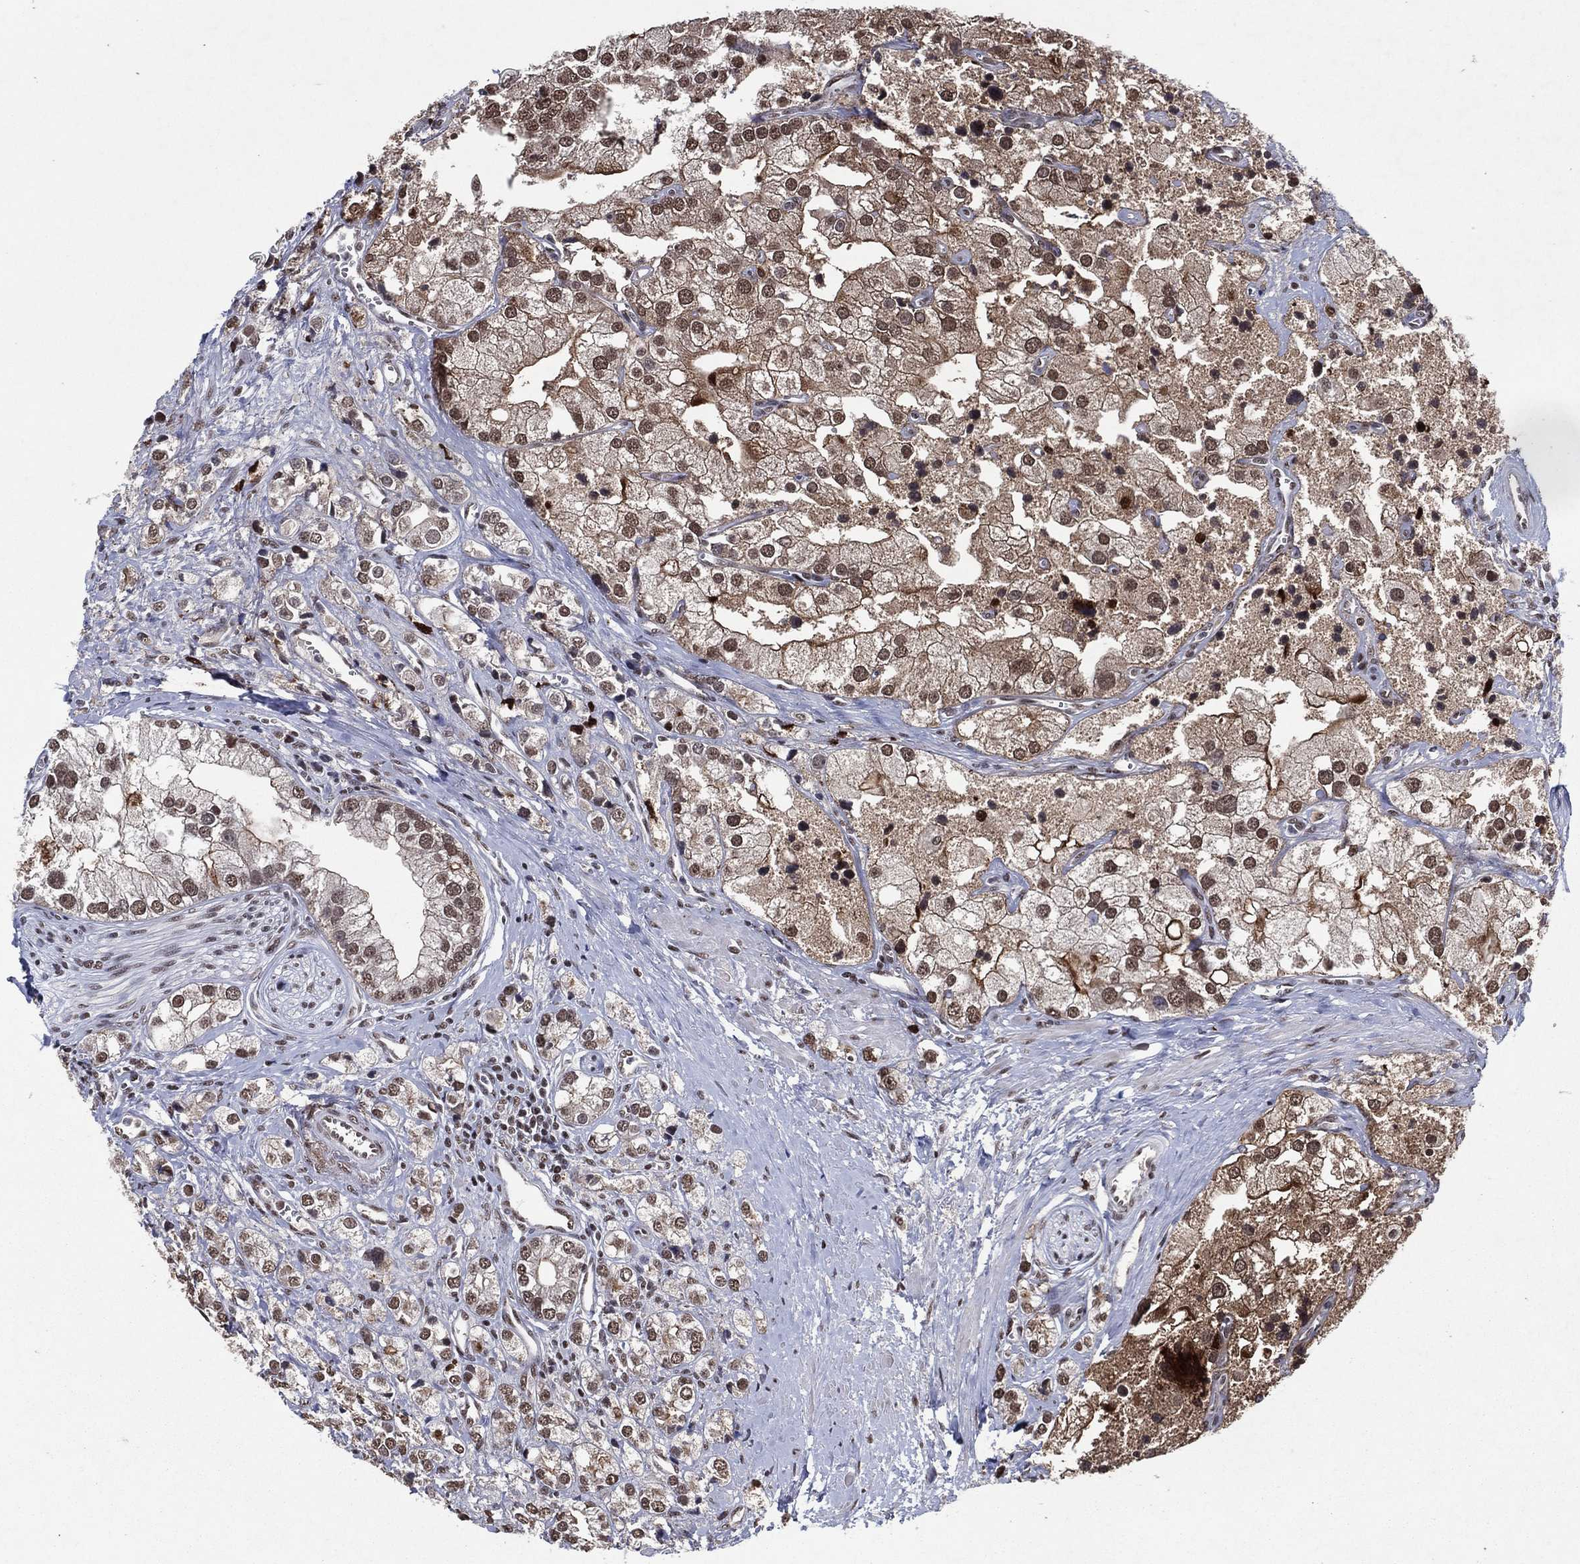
{"staining": {"intensity": "moderate", "quantity": "<25%", "location": "cytoplasmic/membranous,nuclear"}, "tissue": "prostate cancer", "cell_type": "Tumor cells", "image_type": "cancer", "snomed": [{"axis": "morphology", "description": "Adenocarcinoma, NOS"}, {"axis": "topography", "description": "Prostate and seminal vesicle, NOS"}, {"axis": "topography", "description": "Prostate"}], "caption": "Immunohistochemistry (IHC) staining of adenocarcinoma (prostate), which displays low levels of moderate cytoplasmic/membranous and nuclear positivity in about <25% of tumor cells indicating moderate cytoplasmic/membranous and nuclear protein staining. The staining was performed using DAB (brown) for protein detection and nuclei were counterstained in hematoxylin (blue).", "gene": "ZBTB42", "patient": {"sex": "male", "age": 79}}